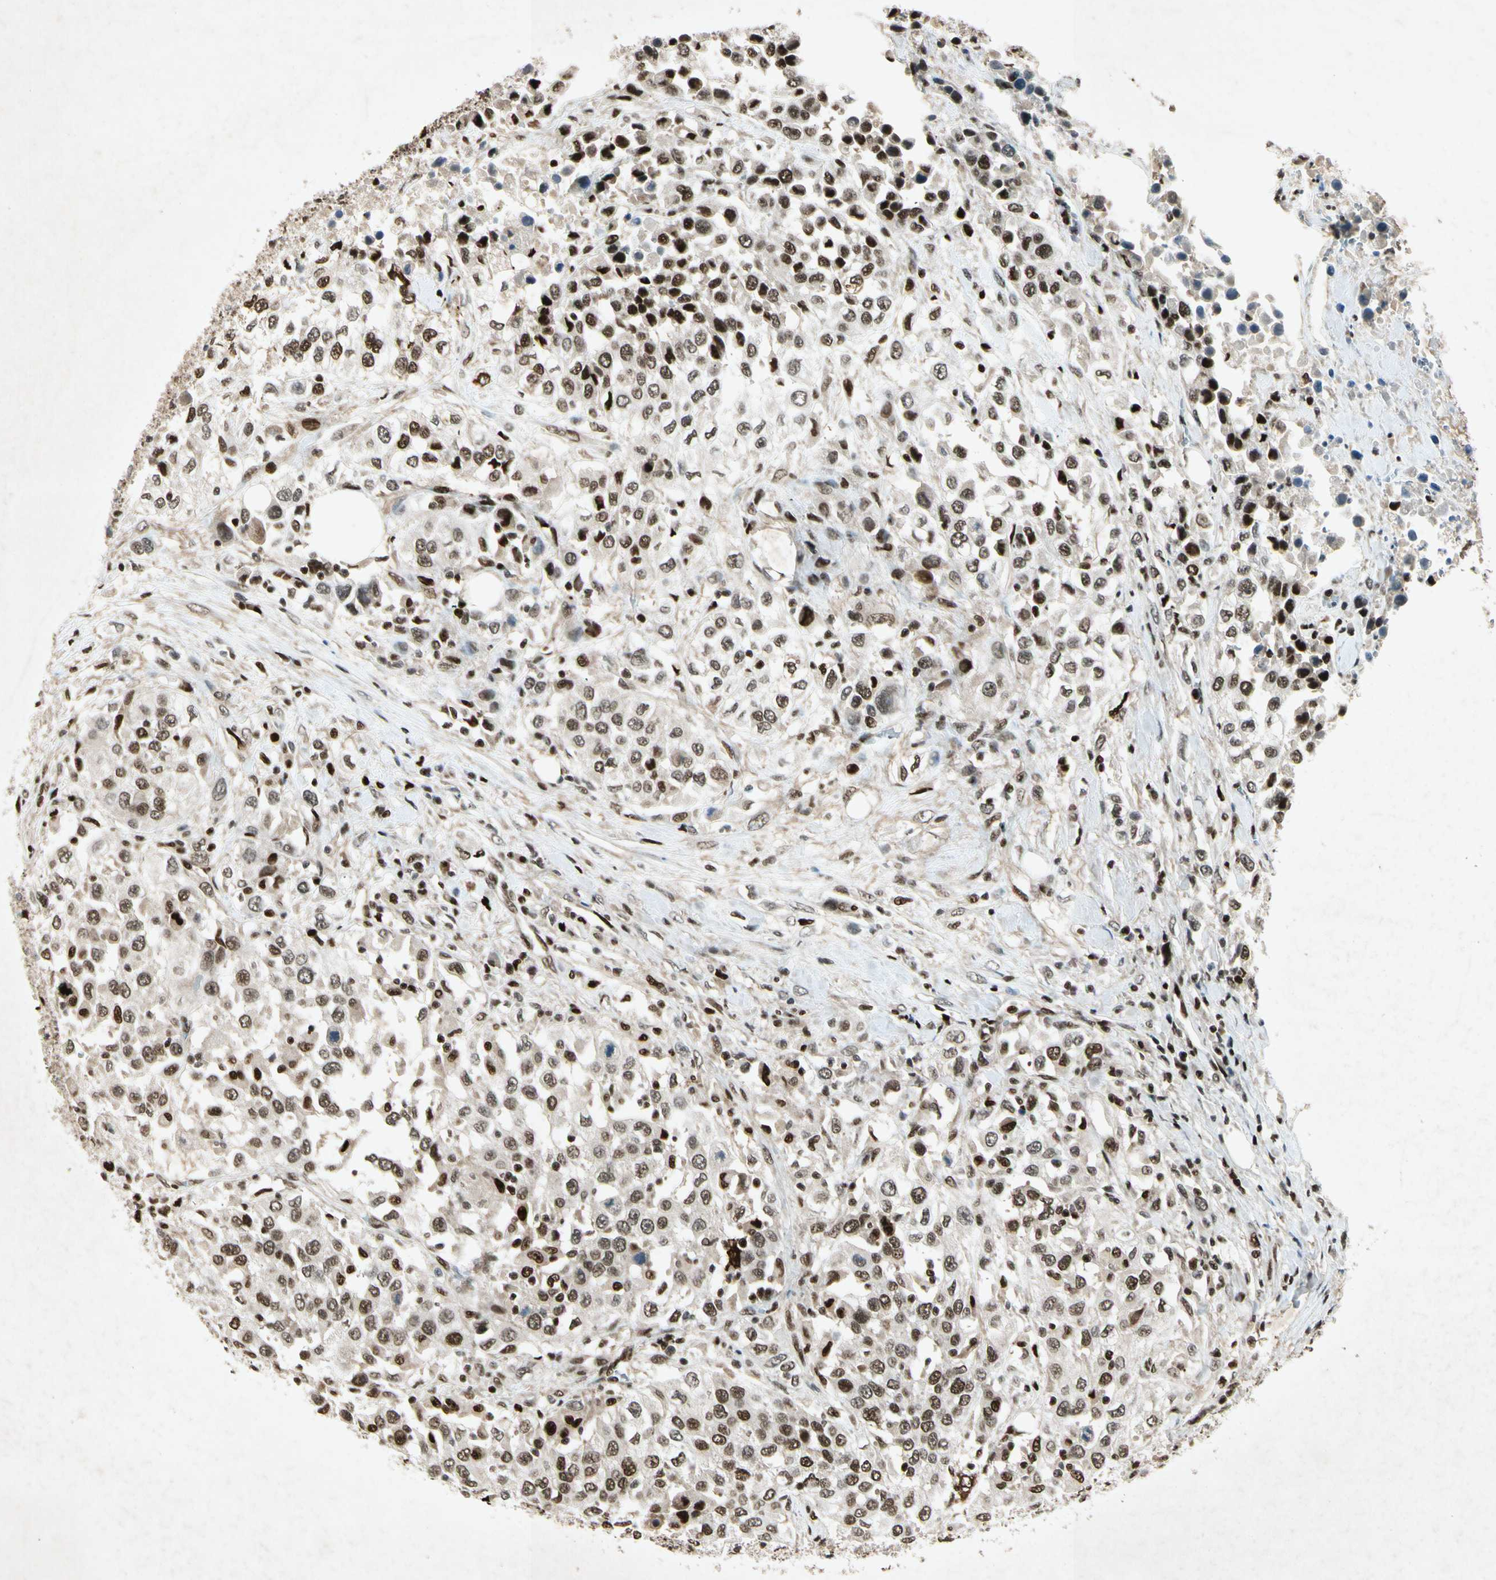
{"staining": {"intensity": "strong", "quantity": ">75%", "location": "nuclear"}, "tissue": "urothelial cancer", "cell_type": "Tumor cells", "image_type": "cancer", "snomed": [{"axis": "morphology", "description": "Urothelial carcinoma, High grade"}, {"axis": "topography", "description": "Urinary bladder"}], "caption": "Urothelial cancer was stained to show a protein in brown. There is high levels of strong nuclear expression in about >75% of tumor cells.", "gene": "RNF43", "patient": {"sex": "female", "age": 80}}